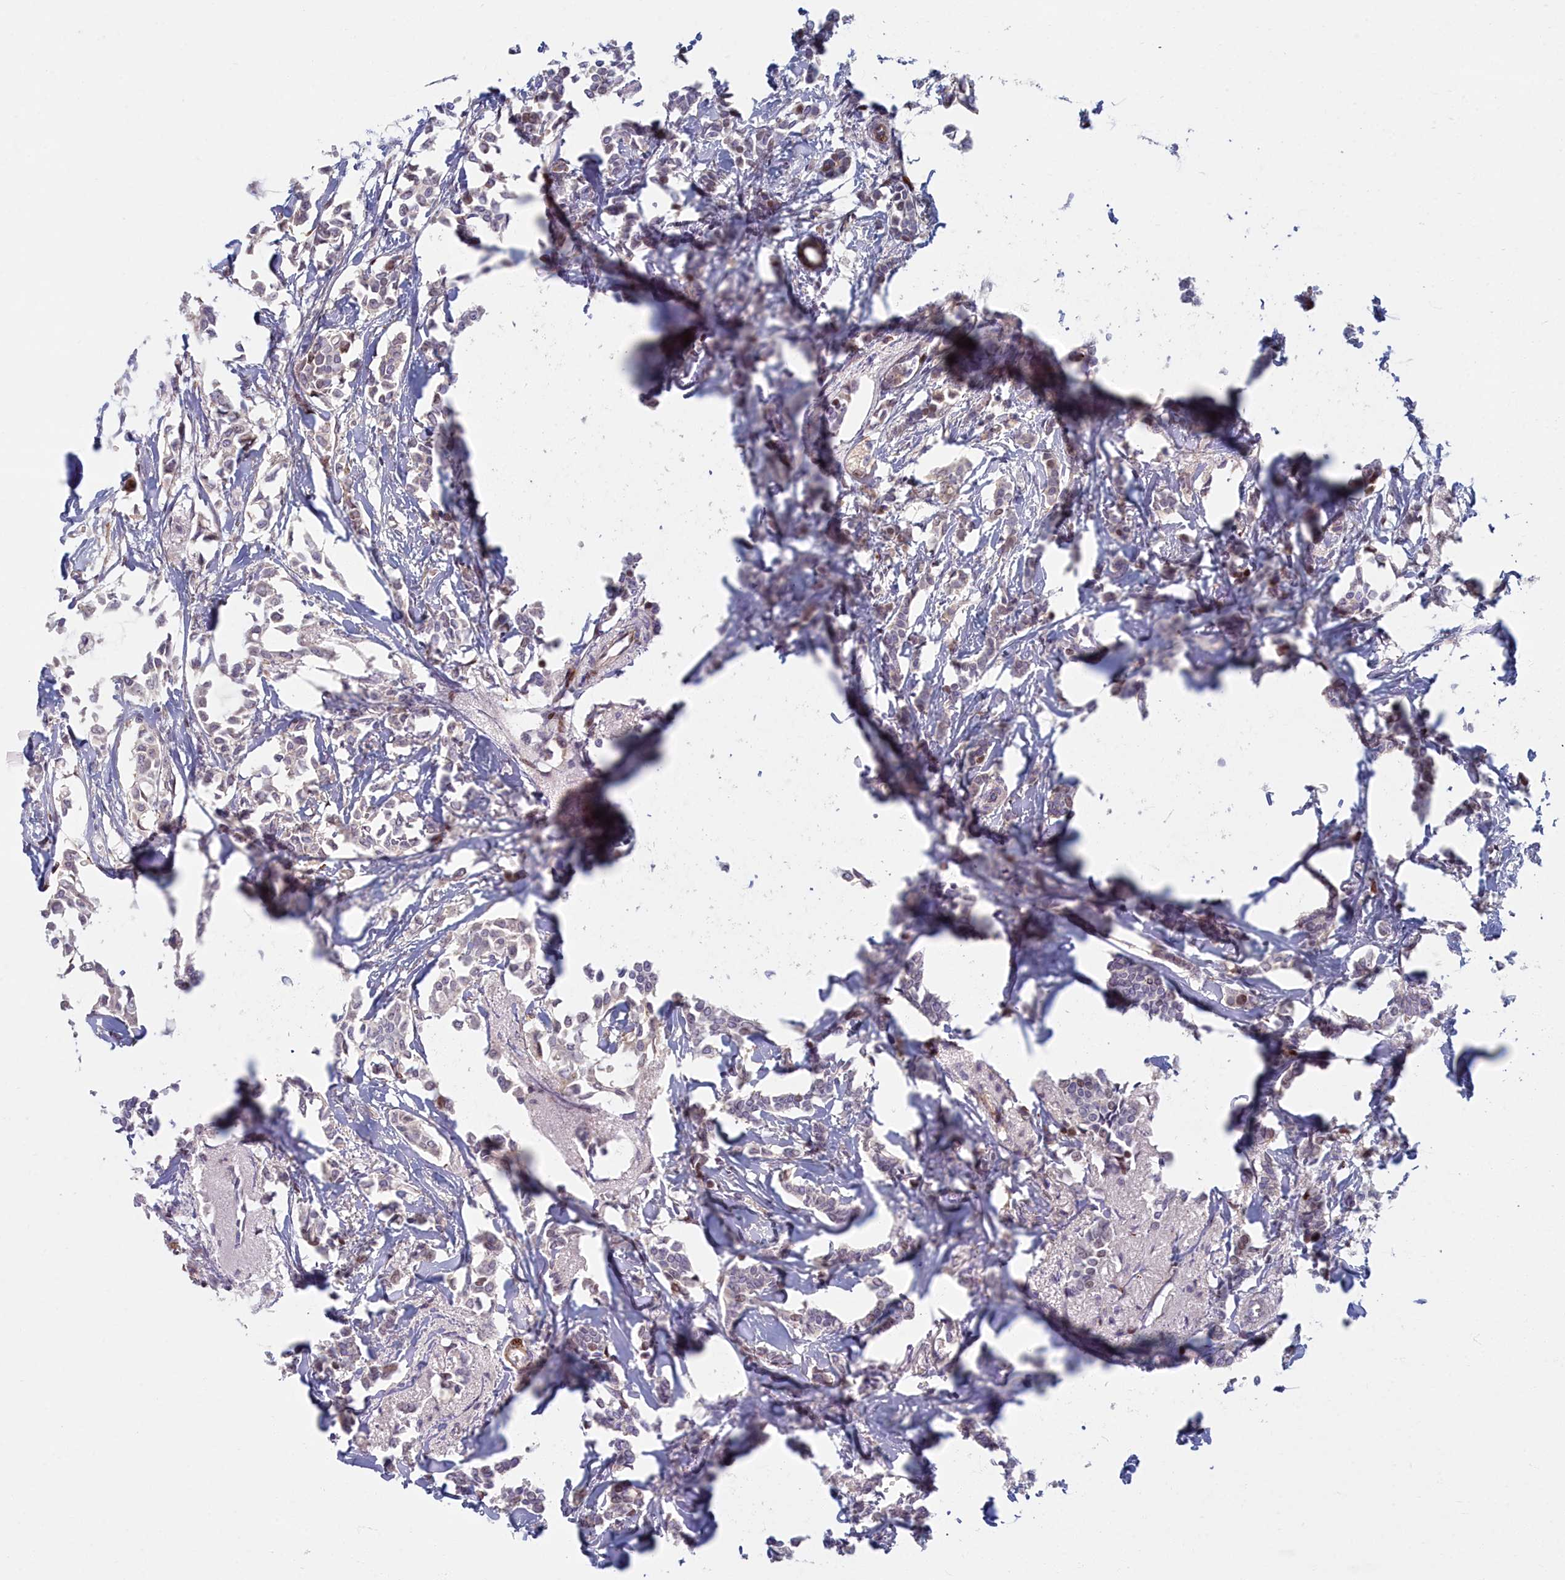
{"staining": {"intensity": "negative", "quantity": "none", "location": "none"}, "tissue": "breast cancer", "cell_type": "Tumor cells", "image_type": "cancer", "snomed": [{"axis": "morphology", "description": "Duct carcinoma"}, {"axis": "topography", "description": "Breast"}], "caption": "Tumor cells show no significant positivity in breast intraductal carcinoma.", "gene": "C15orf40", "patient": {"sex": "female", "age": 41}}